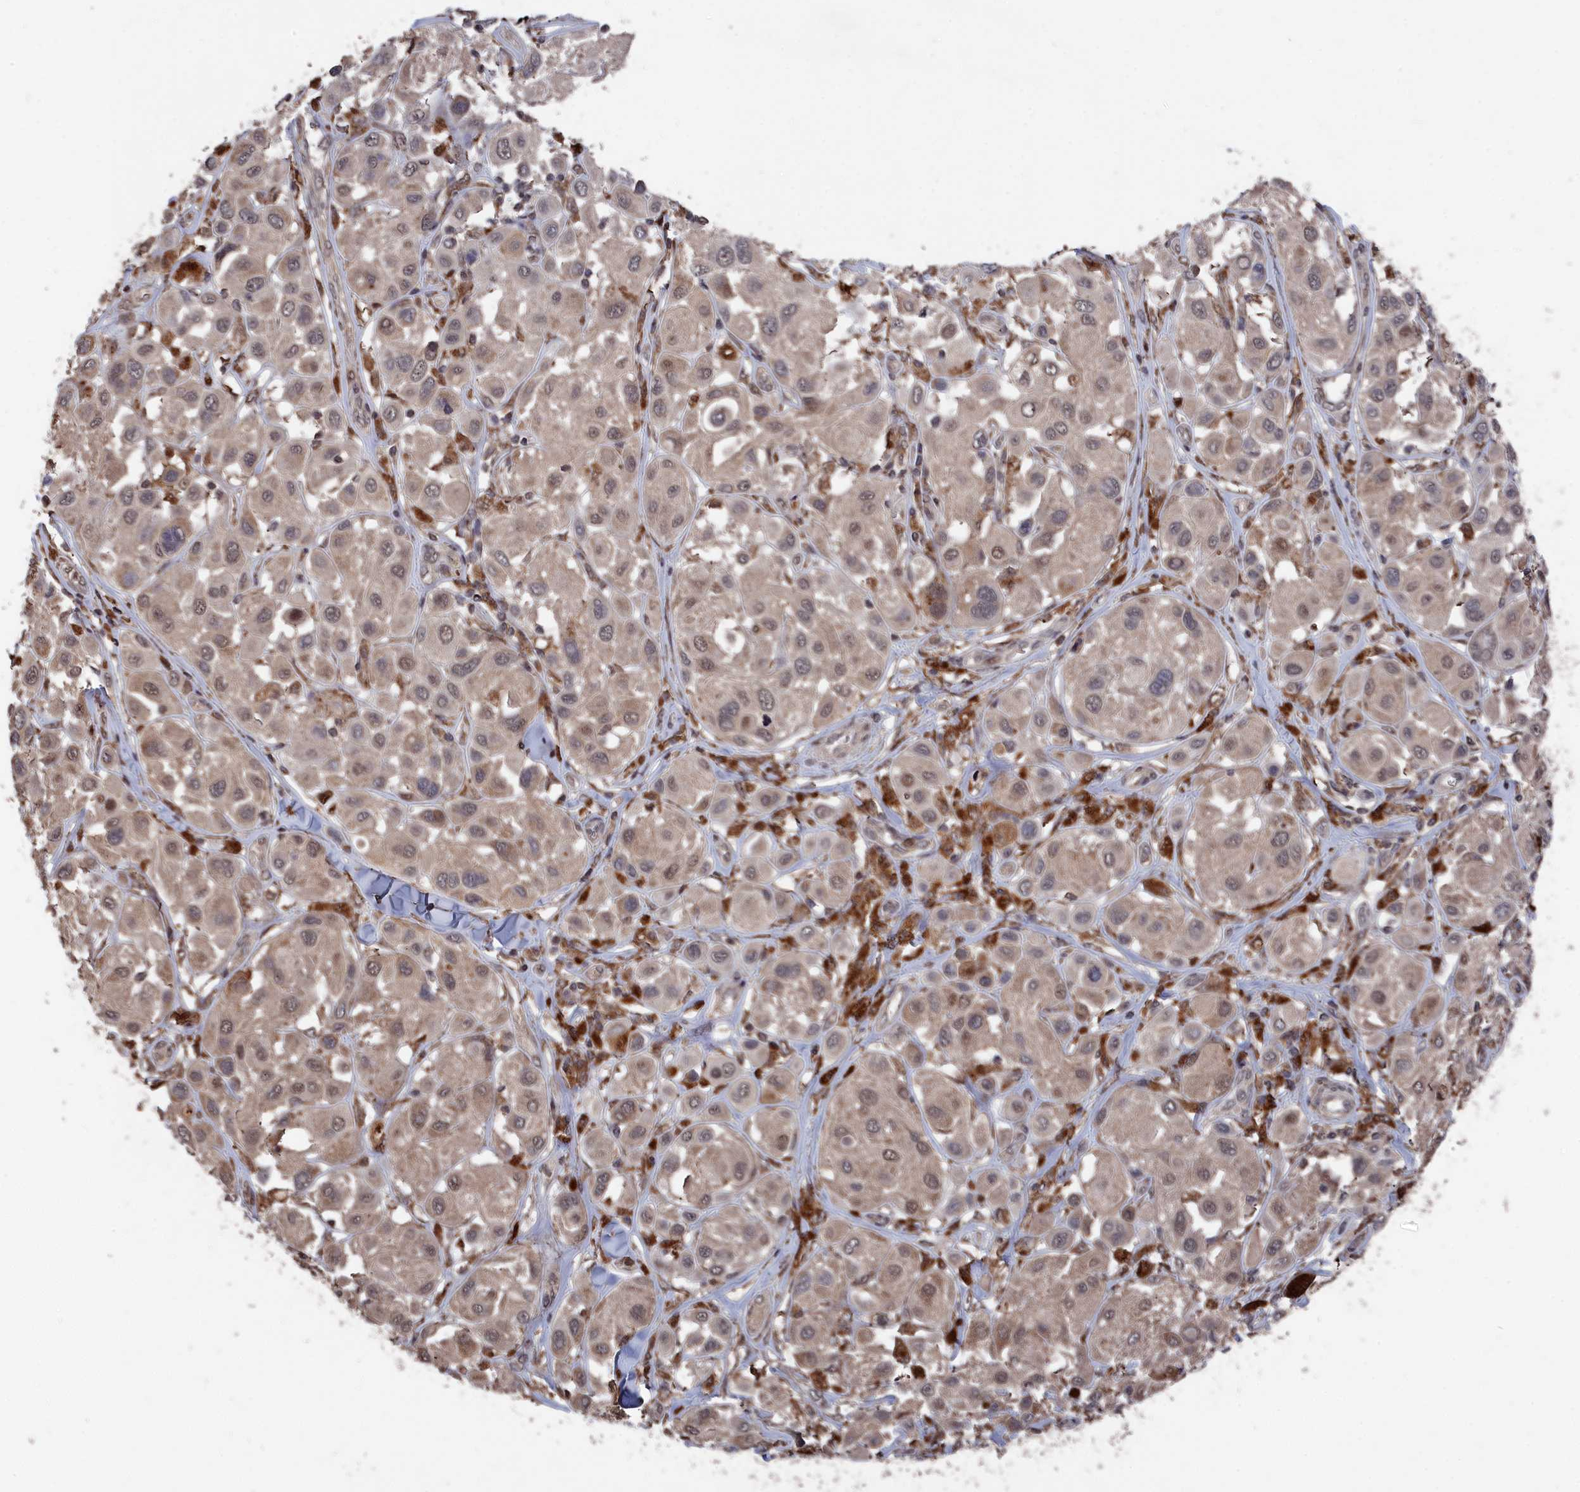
{"staining": {"intensity": "weak", "quantity": ">75%", "location": "nuclear"}, "tissue": "melanoma", "cell_type": "Tumor cells", "image_type": "cancer", "snomed": [{"axis": "morphology", "description": "Malignant melanoma, Metastatic site"}, {"axis": "topography", "description": "Skin"}], "caption": "Human melanoma stained with a protein marker demonstrates weak staining in tumor cells.", "gene": "CEACAM21", "patient": {"sex": "male", "age": 41}}